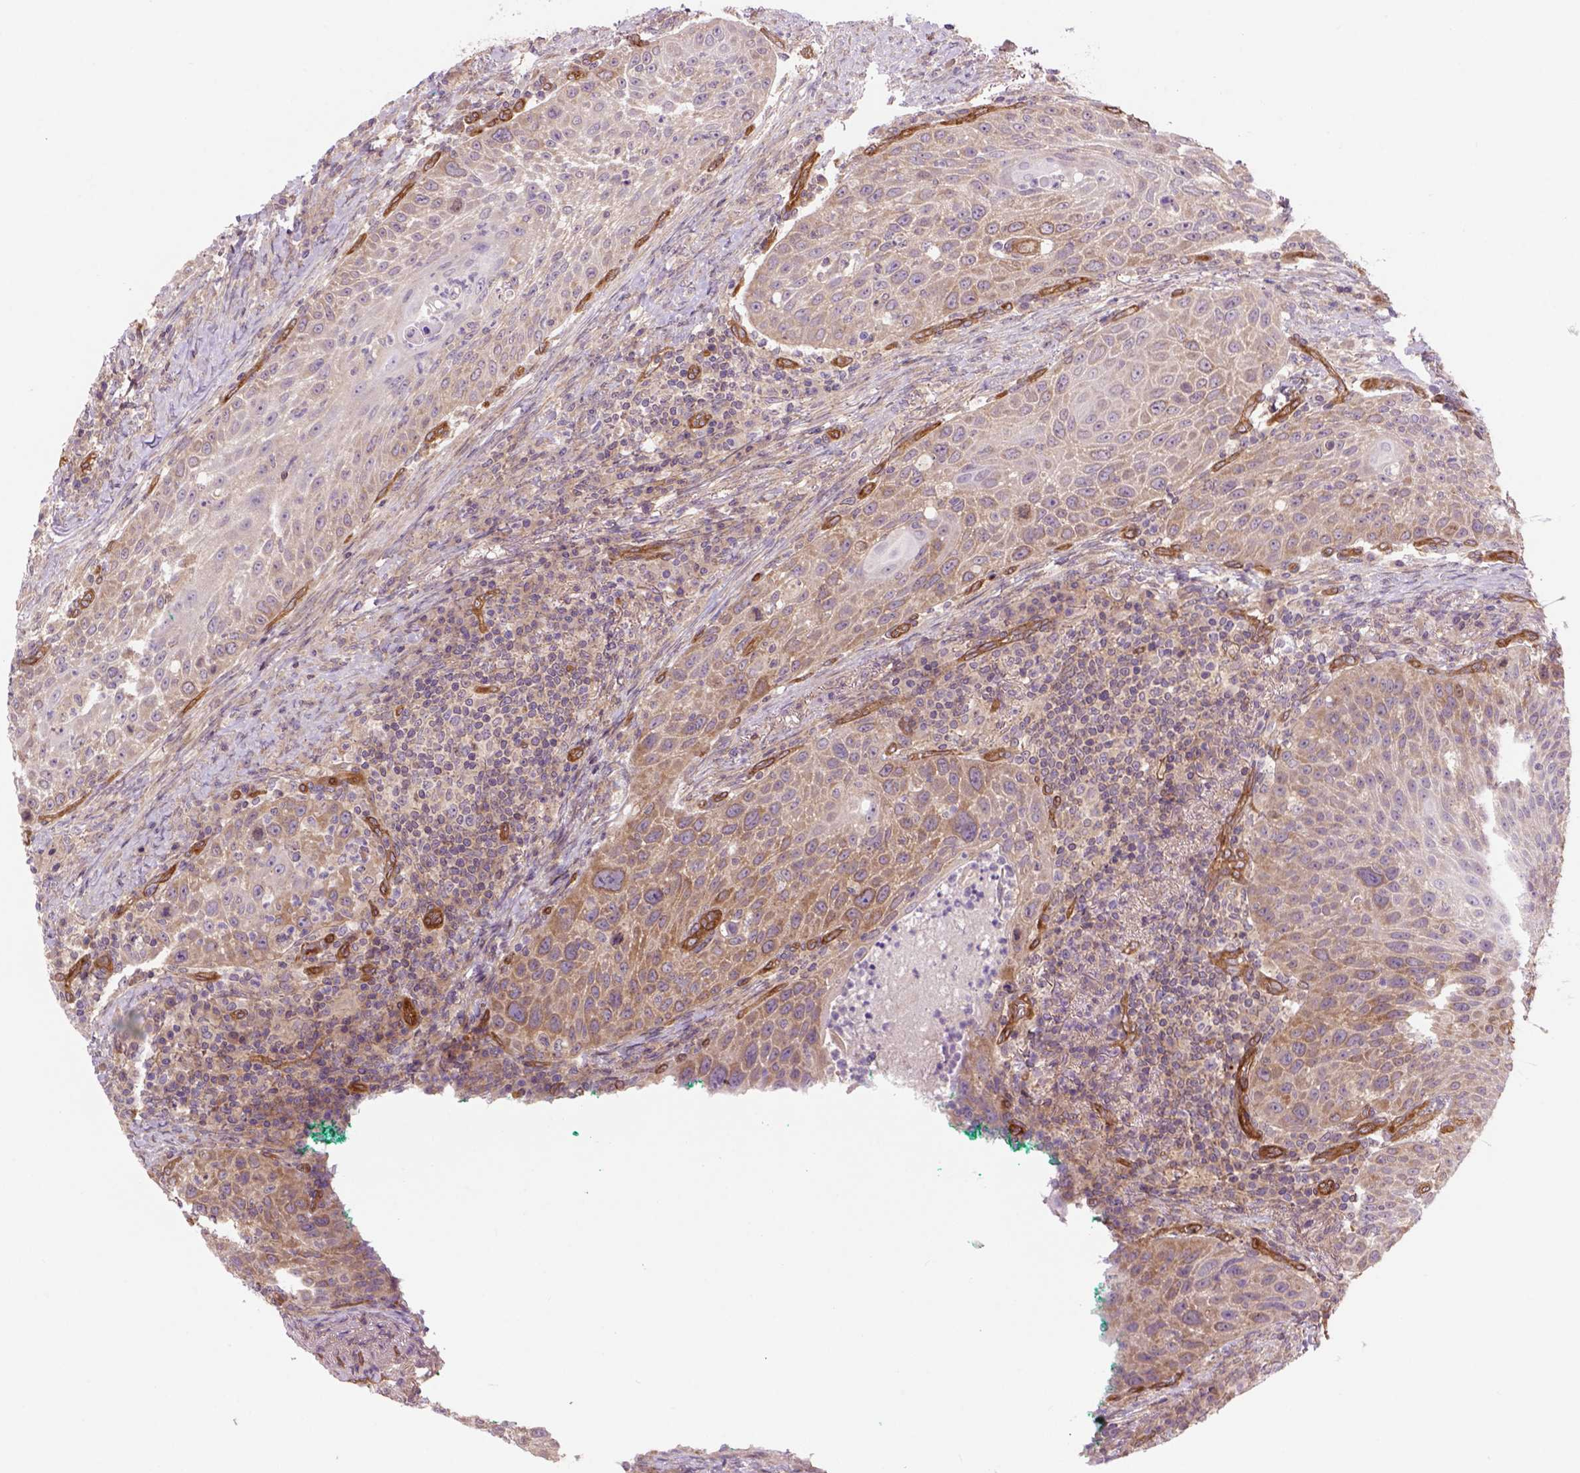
{"staining": {"intensity": "weak", "quantity": ">75%", "location": "cytoplasmic/membranous"}, "tissue": "head and neck cancer", "cell_type": "Tumor cells", "image_type": "cancer", "snomed": [{"axis": "morphology", "description": "Squamous cell carcinoma, NOS"}, {"axis": "topography", "description": "Head-Neck"}], "caption": "Immunohistochemistry (IHC) micrograph of neoplastic tissue: head and neck cancer (squamous cell carcinoma) stained using immunohistochemistry reveals low levels of weak protein expression localized specifically in the cytoplasmic/membranous of tumor cells, appearing as a cytoplasmic/membranous brown color.", "gene": "CASKIN2", "patient": {"sex": "male", "age": 69}}